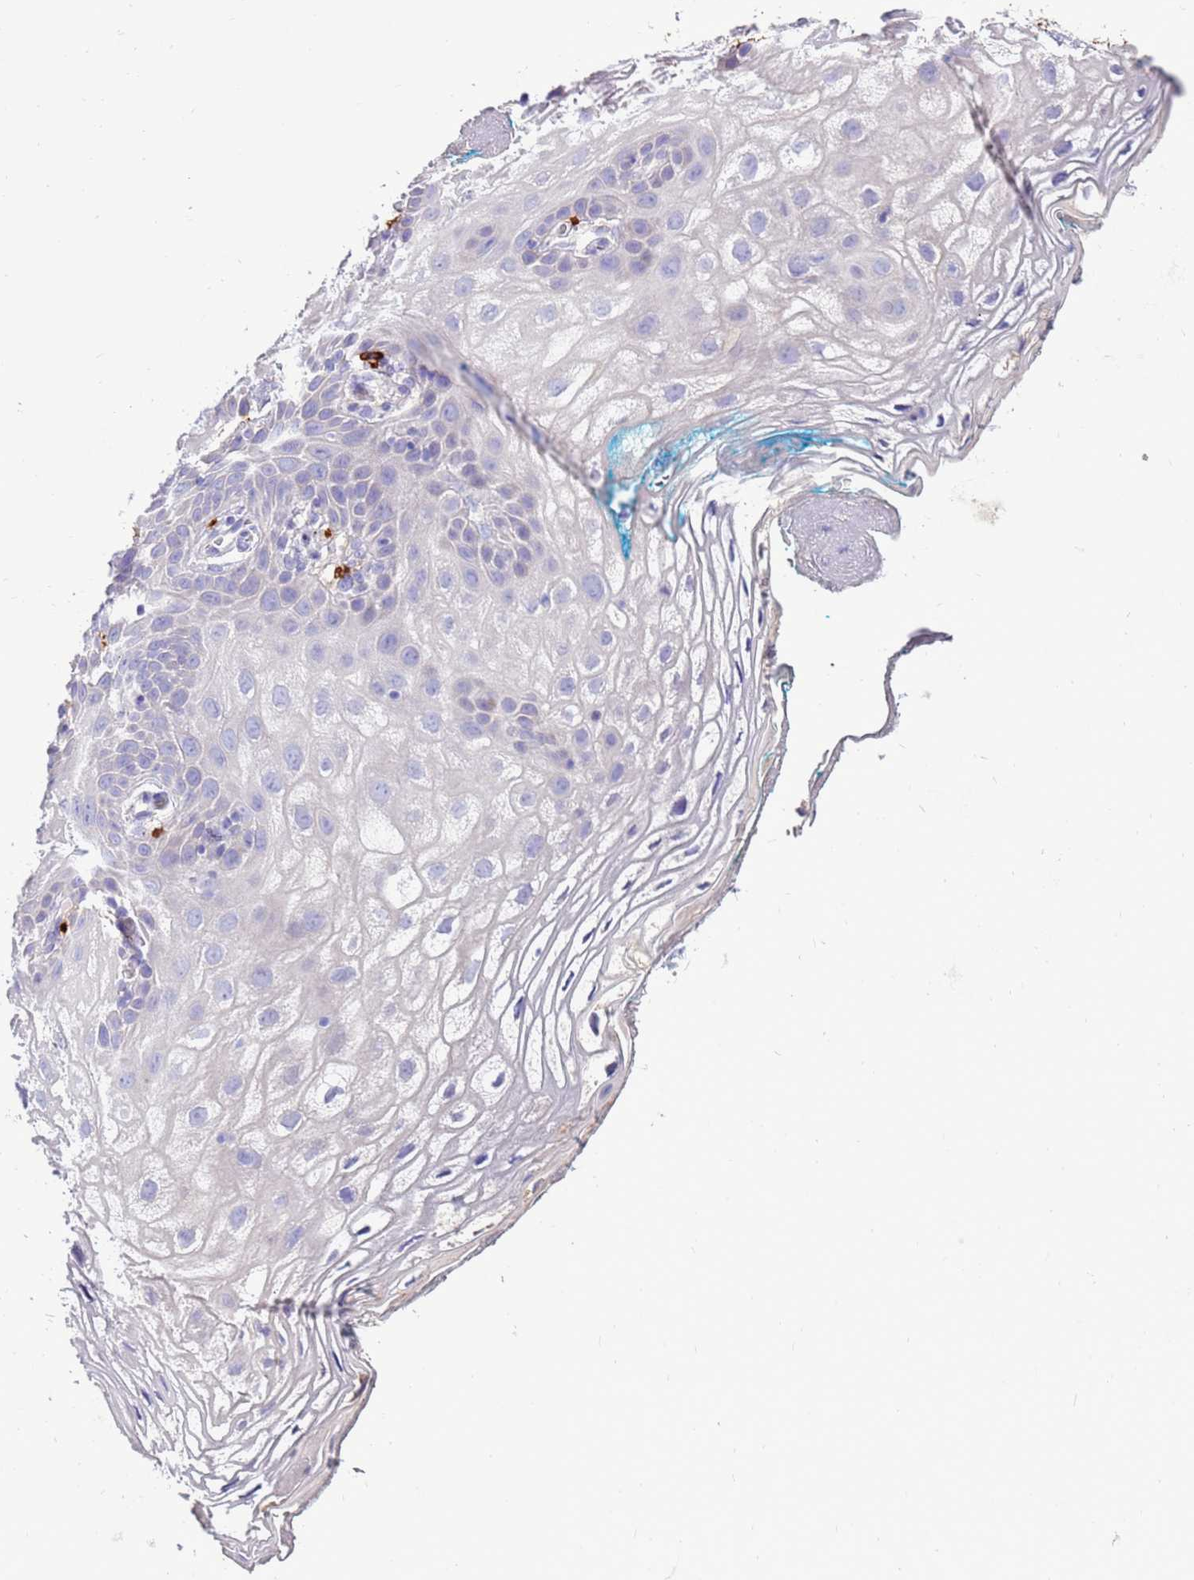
{"staining": {"intensity": "negative", "quantity": "none", "location": "none"}, "tissue": "vagina", "cell_type": "Squamous epithelial cells", "image_type": "normal", "snomed": [{"axis": "morphology", "description": "Normal tissue, NOS"}, {"axis": "topography", "description": "Vagina"}], "caption": "An image of vagina stained for a protein shows no brown staining in squamous epithelial cells.", "gene": "PDE10A", "patient": {"sex": "female", "age": 68}}